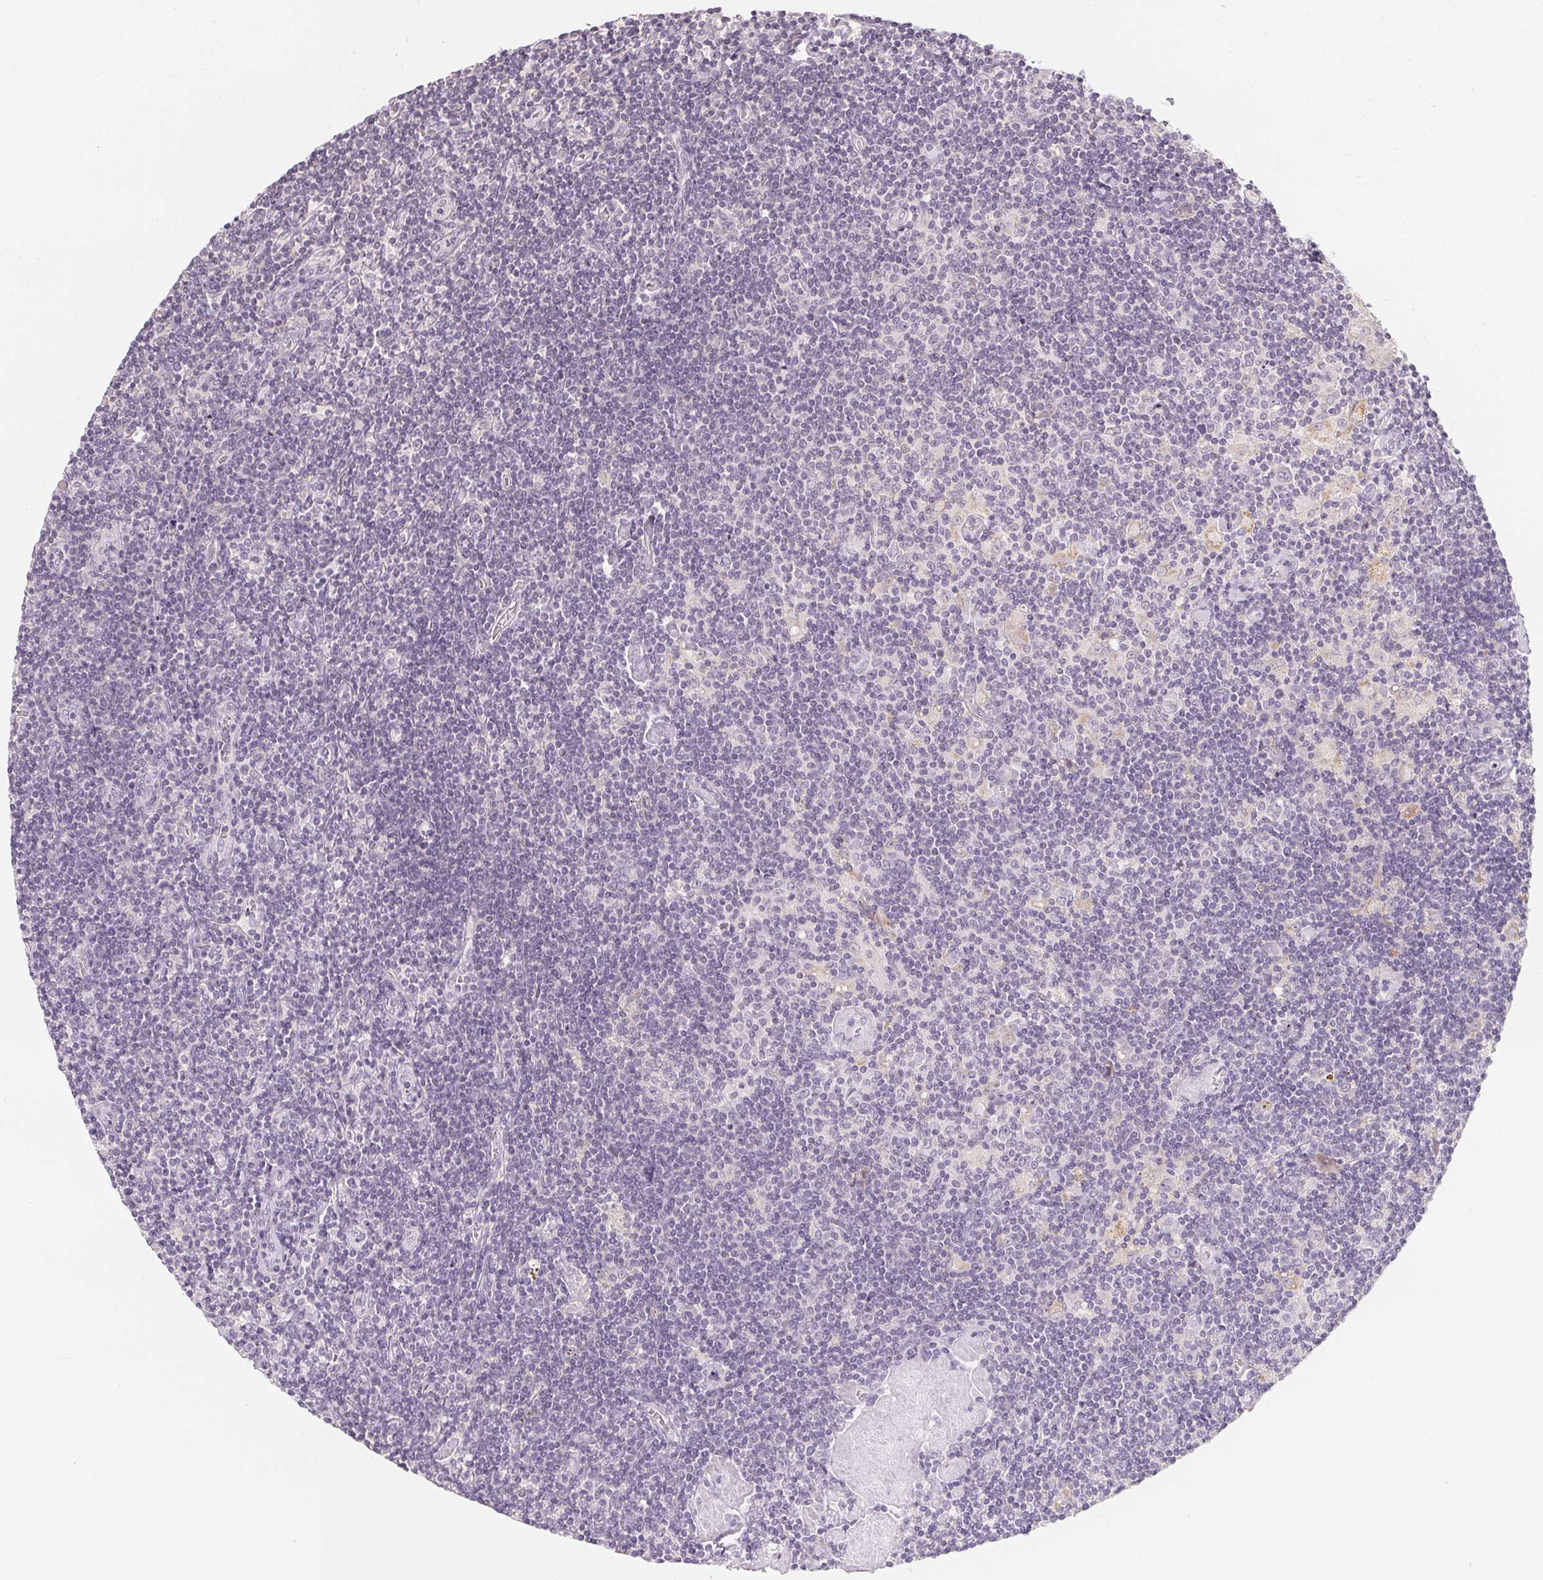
{"staining": {"intensity": "negative", "quantity": "none", "location": "none"}, "tissue": "lymphoma", "cell_type": "Tumor cells", "image_type": "cancer", "snomed": [{"axis": "morphology", "description": "Hodgkin's disease, NOS"}, {"axis": "topography", "description": "Lymph node"}], "caption": "IHC histopathology image of Hodgkin's disease stained for a protein (brown), which reveals no staining in tumor cells.", "gene": "CFAP276", "patient": {"sex": "male", "age": 40}}